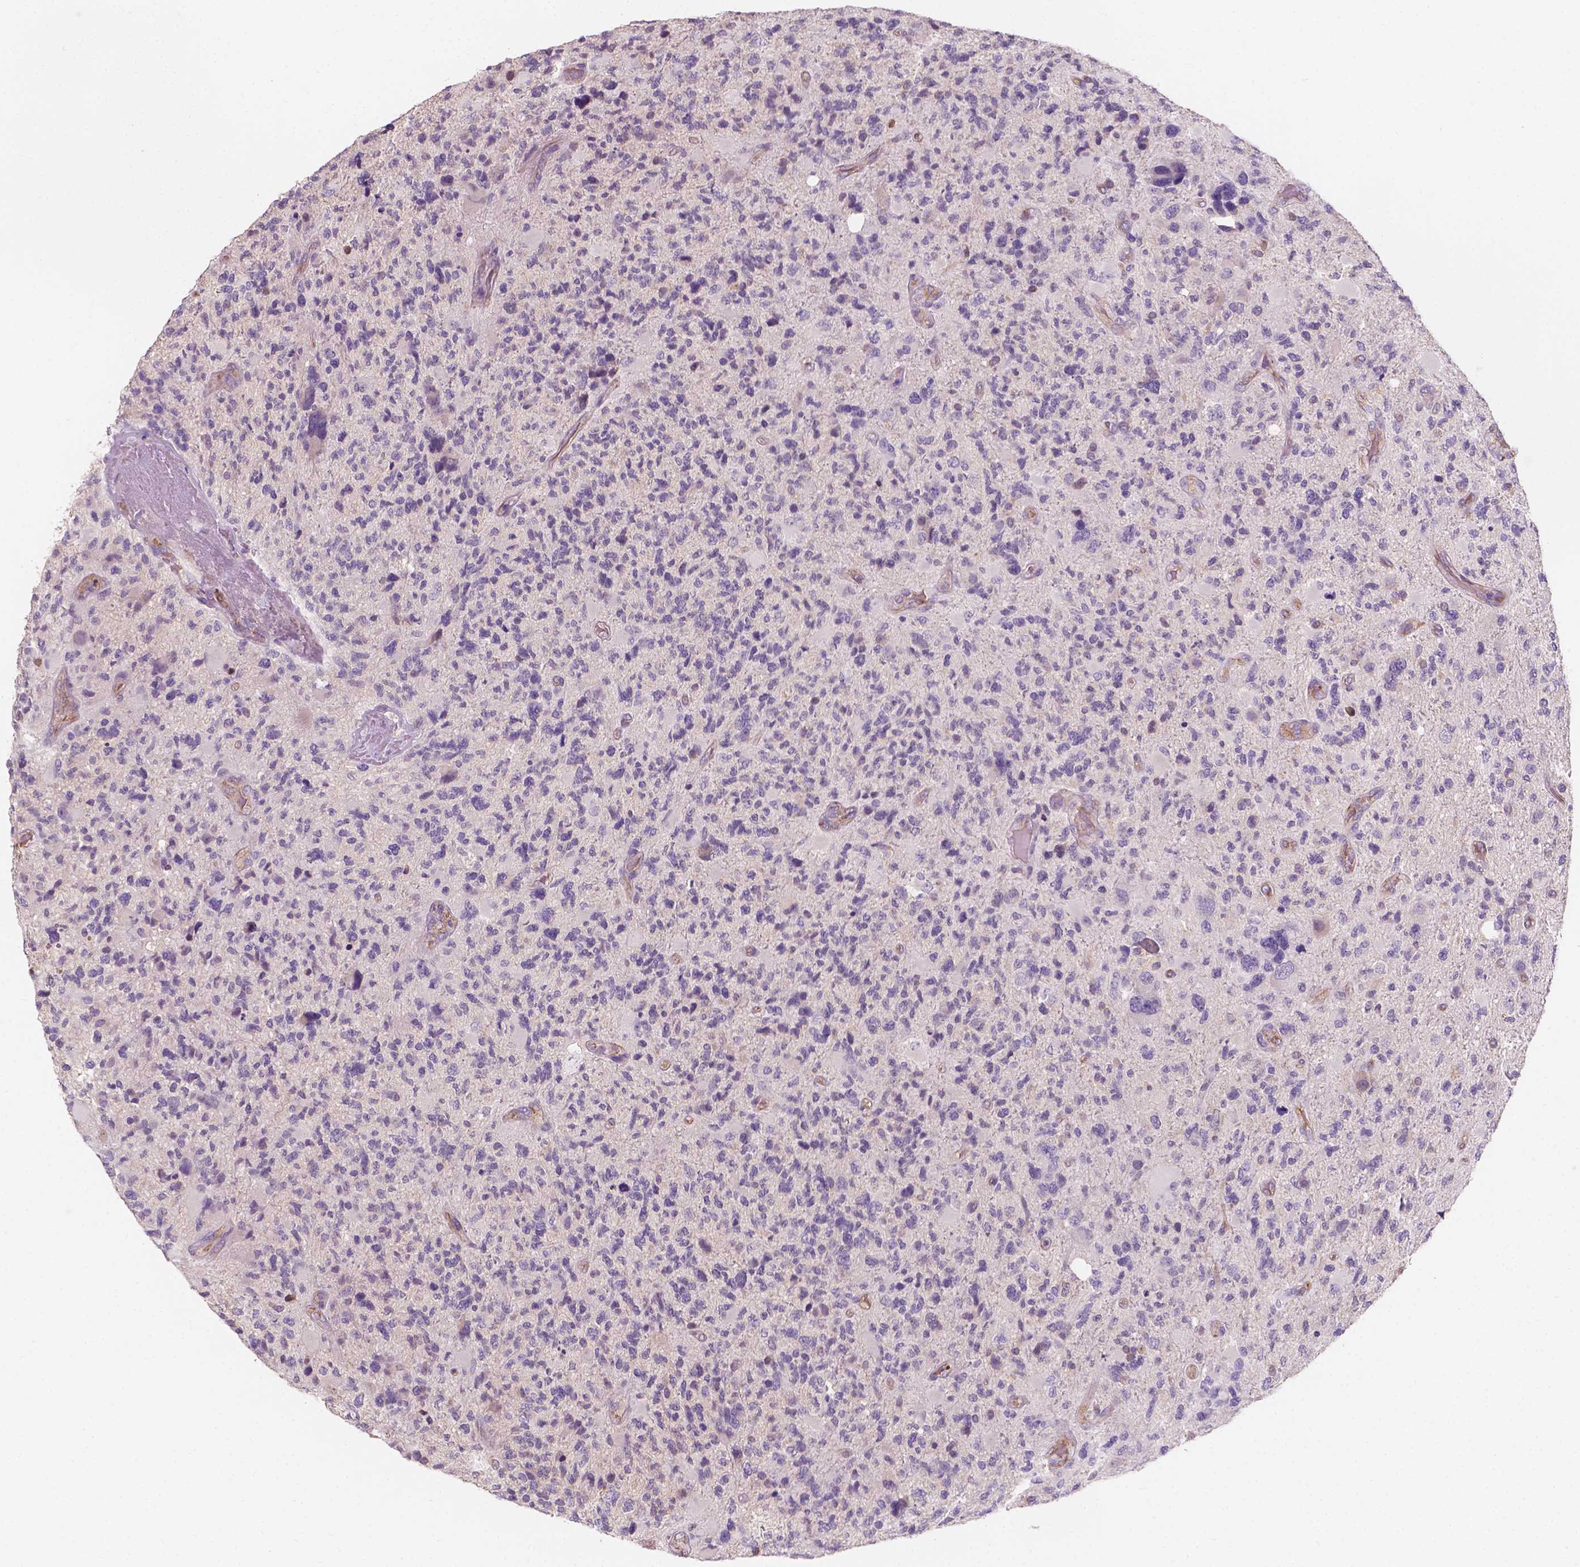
{"staining": {"intensity": "negative", "quantity": "none", "location": "none"}, "tissue": "glioma", "cell_type": "Tumor cells", "image_type": "cancer", "snomed": [{"axis": "morphology", "description": "Glioma, malignant, High grade"}, {"axis": "topography", "description": "Brain"}], "caption": "Image shows no protein positivity in tumor cells of malignant glioma (high-grade) tissue.", "gene": "SLC22A4", "patient": {"sex": "female", "age": 71}}